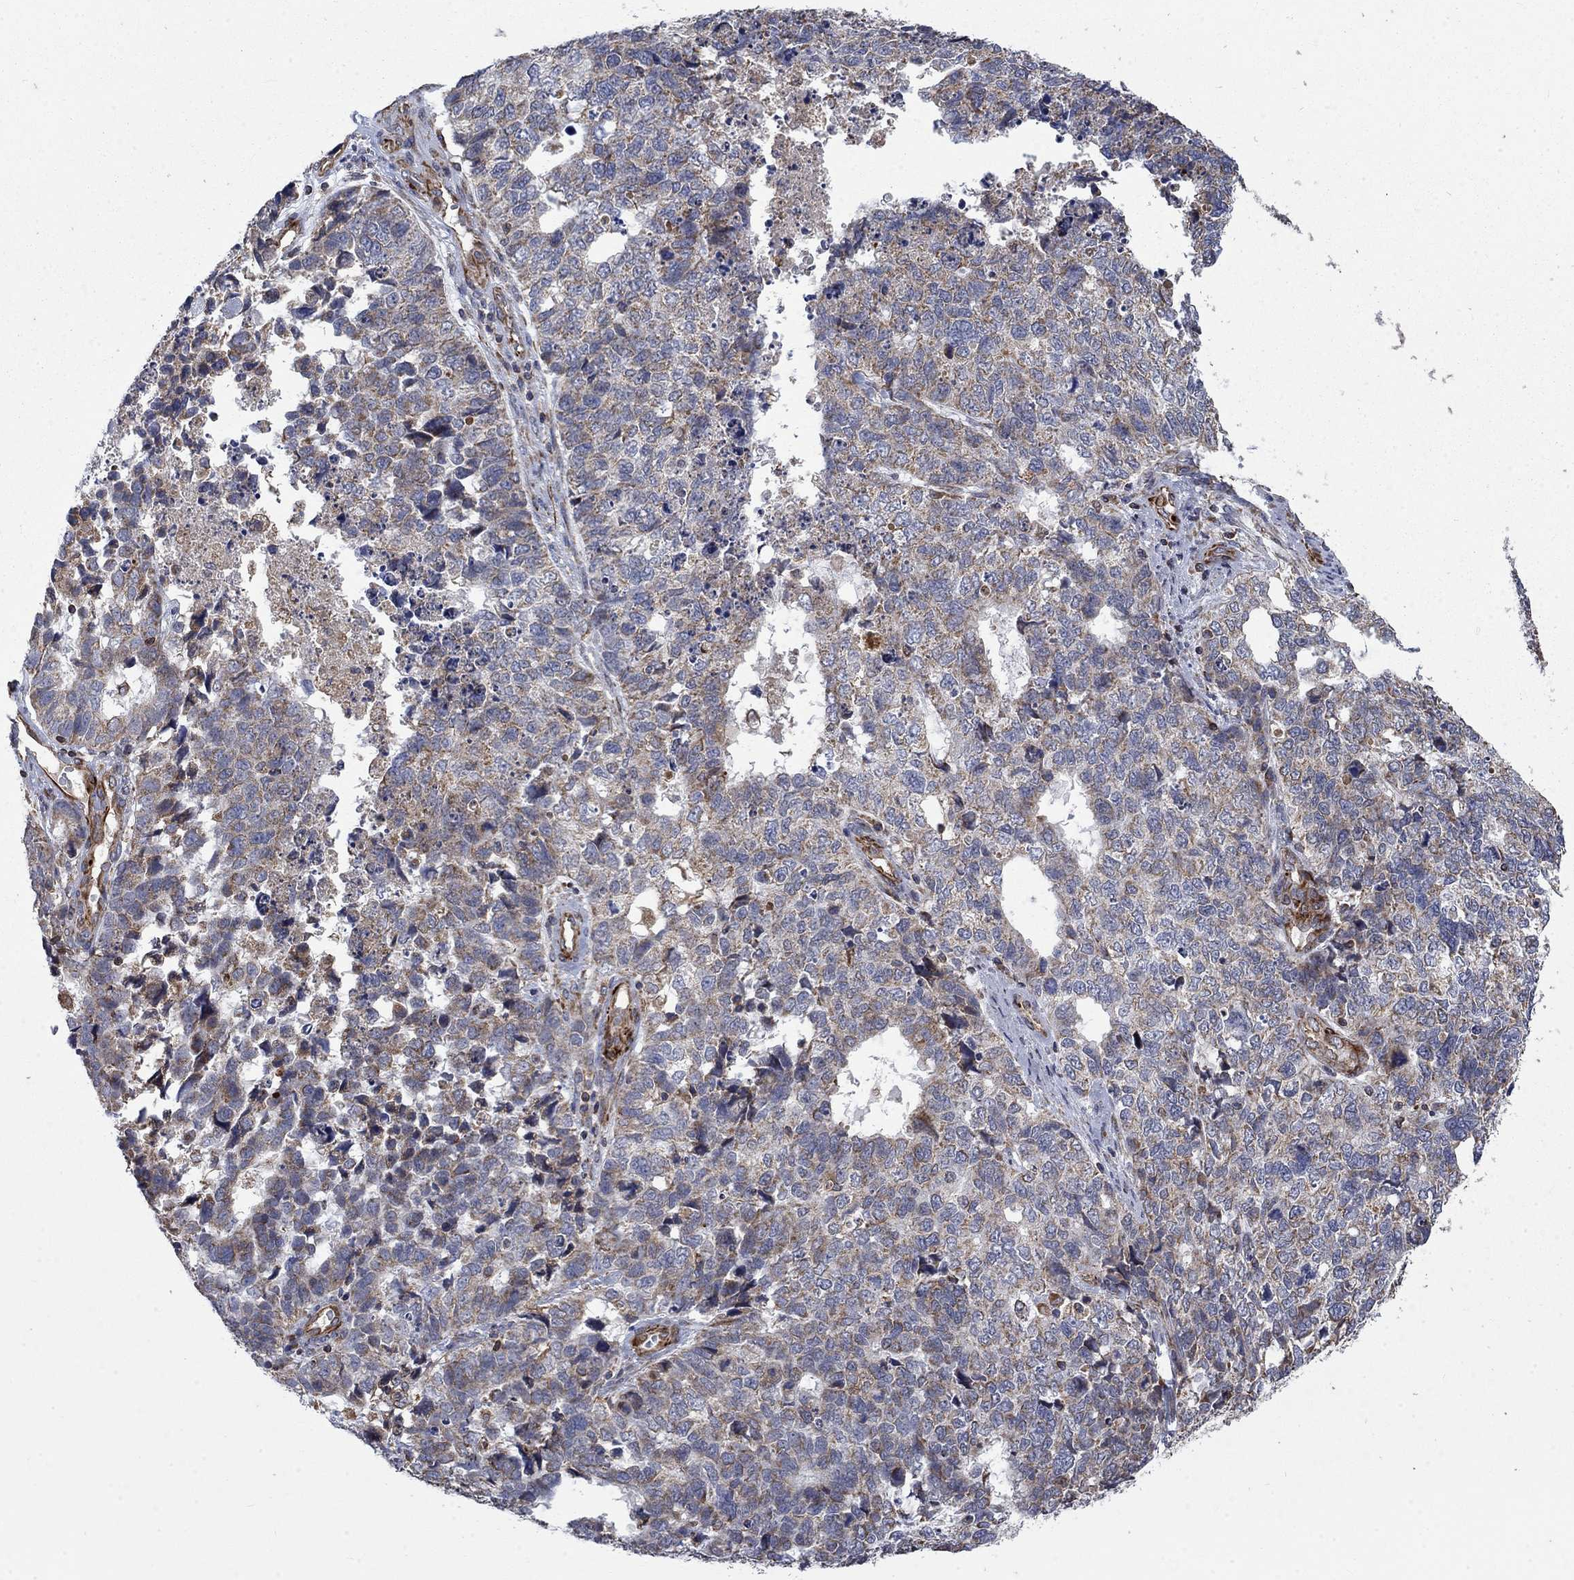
{"staining": {"intensity": "moderate", "quantity": "<25%", "location": "cytoplasmic/membranous"}, "tissue": "cervical cancer", "cell_type": "Tumor cells", "image_type": "cancer", "snomed": [{"axis": "morphology", "description": "Squamous cell carcinoma, NOS"}, {"axis": "topography", "description": "Cervix"}], "caption": "Immunohistochemistry (IHC) staining of cervical cancer (squamous cell carcinoma), which exhibits low levels of moderate cytoplasmic/membranous staining in approximately <25% of tumor cells indicating moderate cytoplasmic/membranous protein expression. The staining was performed using DAB (3,3'-diaminobenzidine) (brown) for protein detection and nuclei were counterstained in hematoxylin (blue).", "gene": "NDUFC1", "patient": {"sex": "female", "age": 63}}